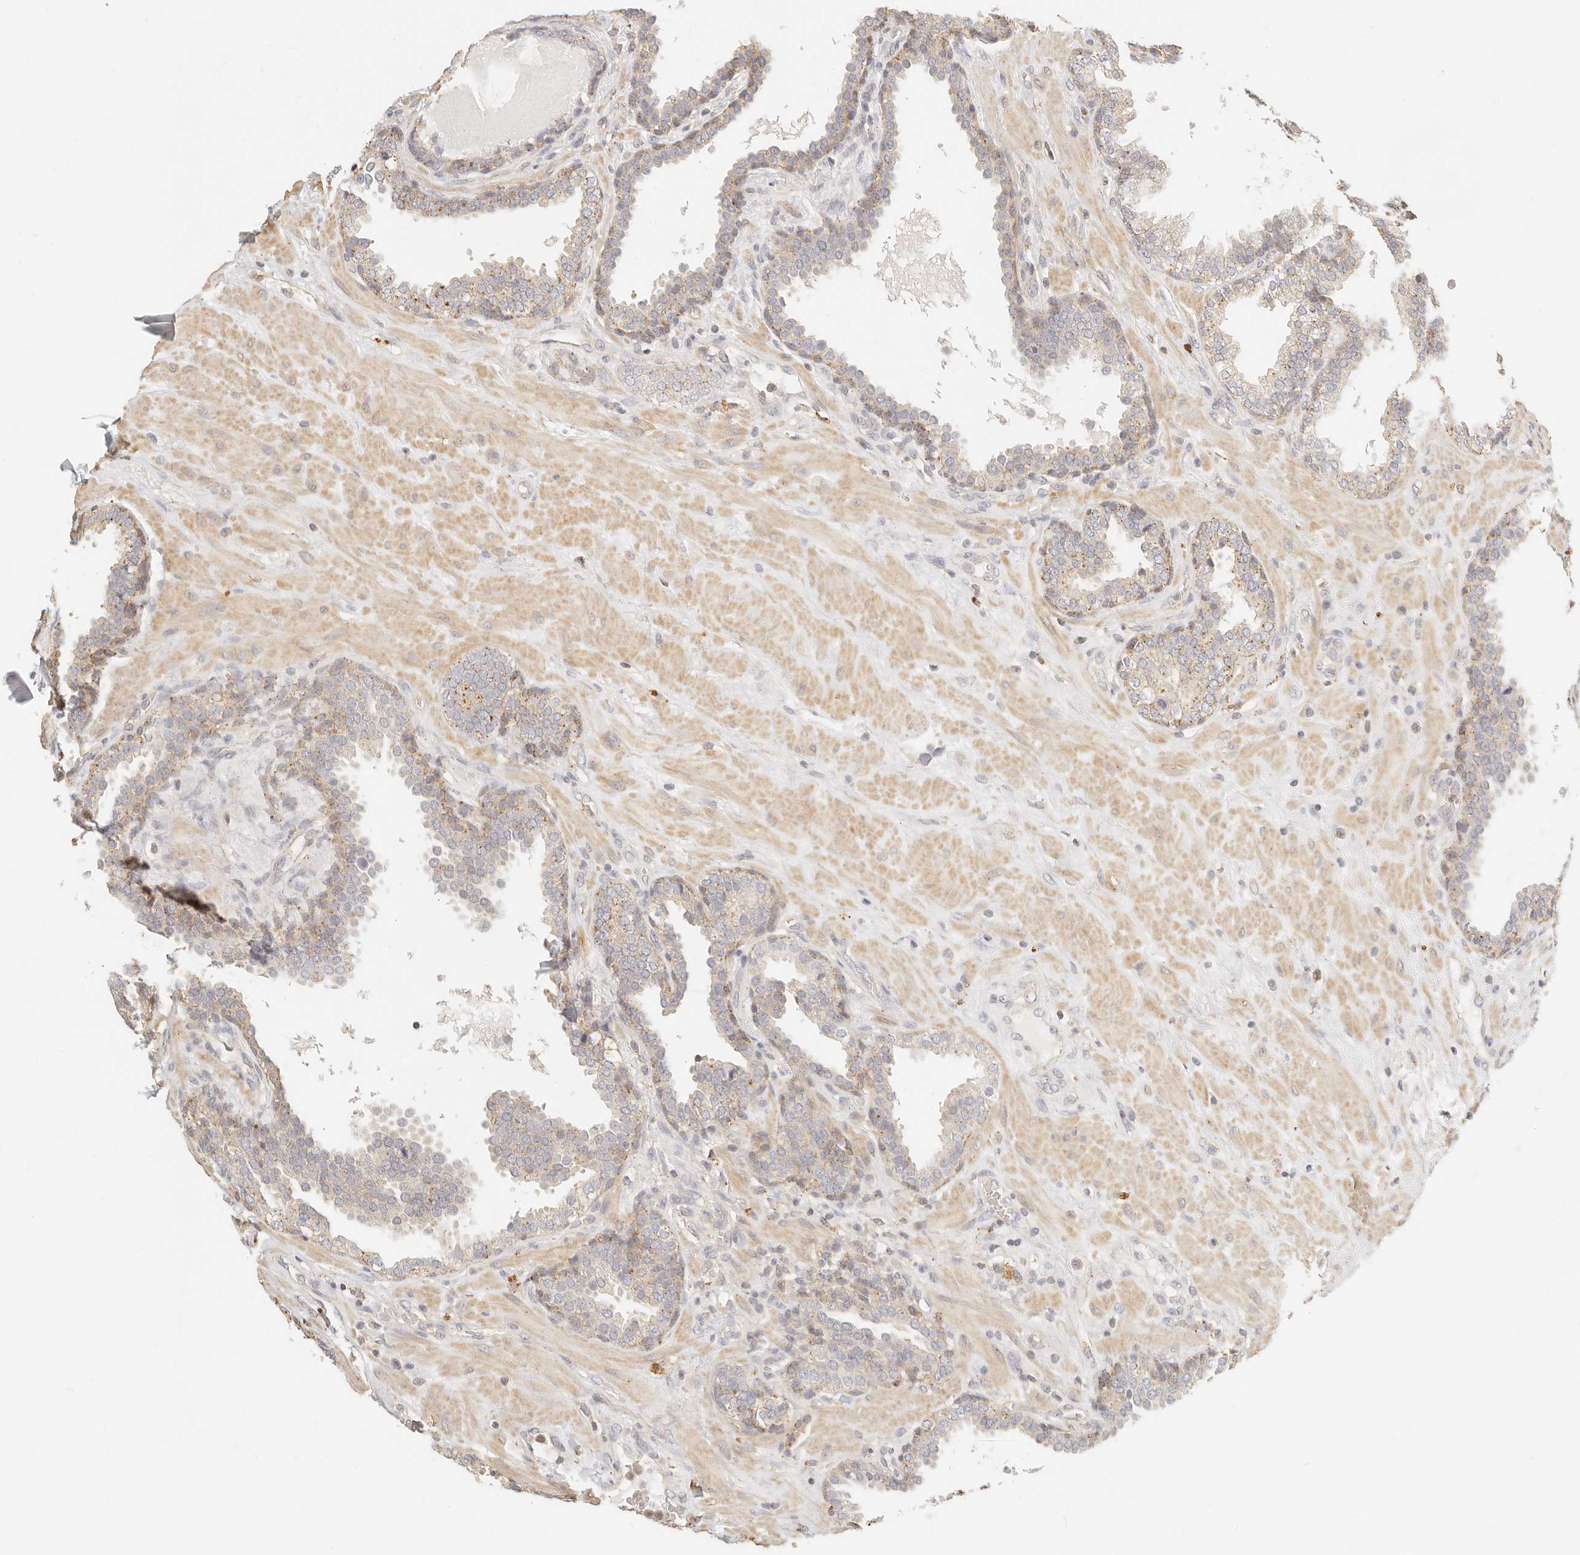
{"staining": {"intensity": "moderate", "quantity": "<25%", "location": "cytoplasmic/membranous"}, "tissue": "prostate", "cell_type": "Glandular cells", "image_type": "normal", "snomed": [{"axis": "morphology", "description": "Normal tissue, NOS"}, {"axis": "topography", "description": "Prostate"}], "caption": "A high-resolution photomicrograph shows immunohistochemistry staining of benign prostate, which shows moderate cytoplasmic/membranous positivity in about <25% of glandular cells.", "gene": "CNMD", "patient": {"sex": "male", "age": 51}}